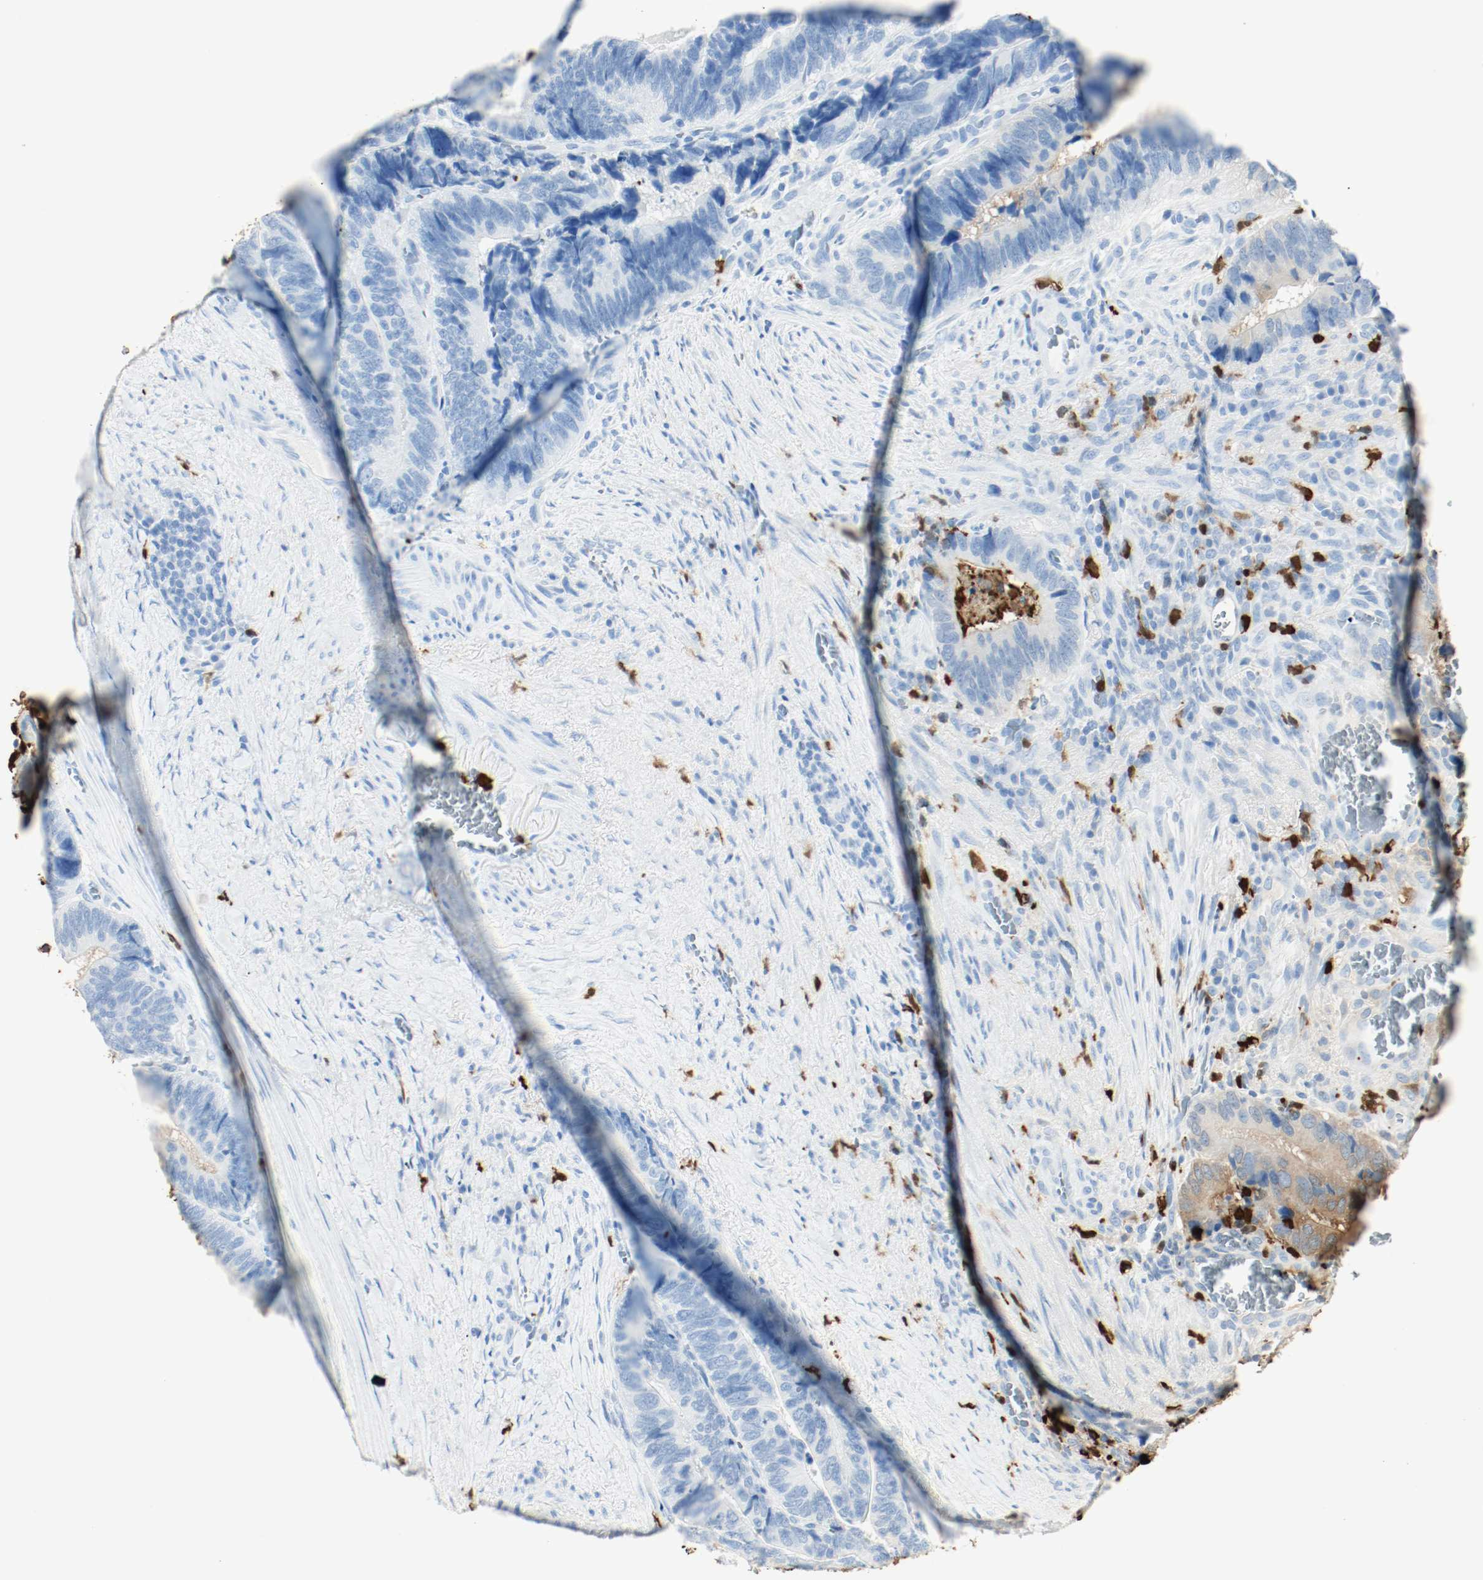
{"staining": {"intensity": "weak", "quantity": "<25%", "location": "cytoplasmic/membranous"}, "tissue": "colorectal cancer", "cell_type": "Tumor cells", "image_type": "cancer", "snomed": [{"axis": "morphology", "description": "Adenocarcinoma, NOS"}, {"axis": "topography", "description": "Colon"}], "caption": "There is no significant staining in tumor cells of adenocarcinoma (colorectal).", "gene": "S100A9", "patient": {"sex": "male", "age": 72}}